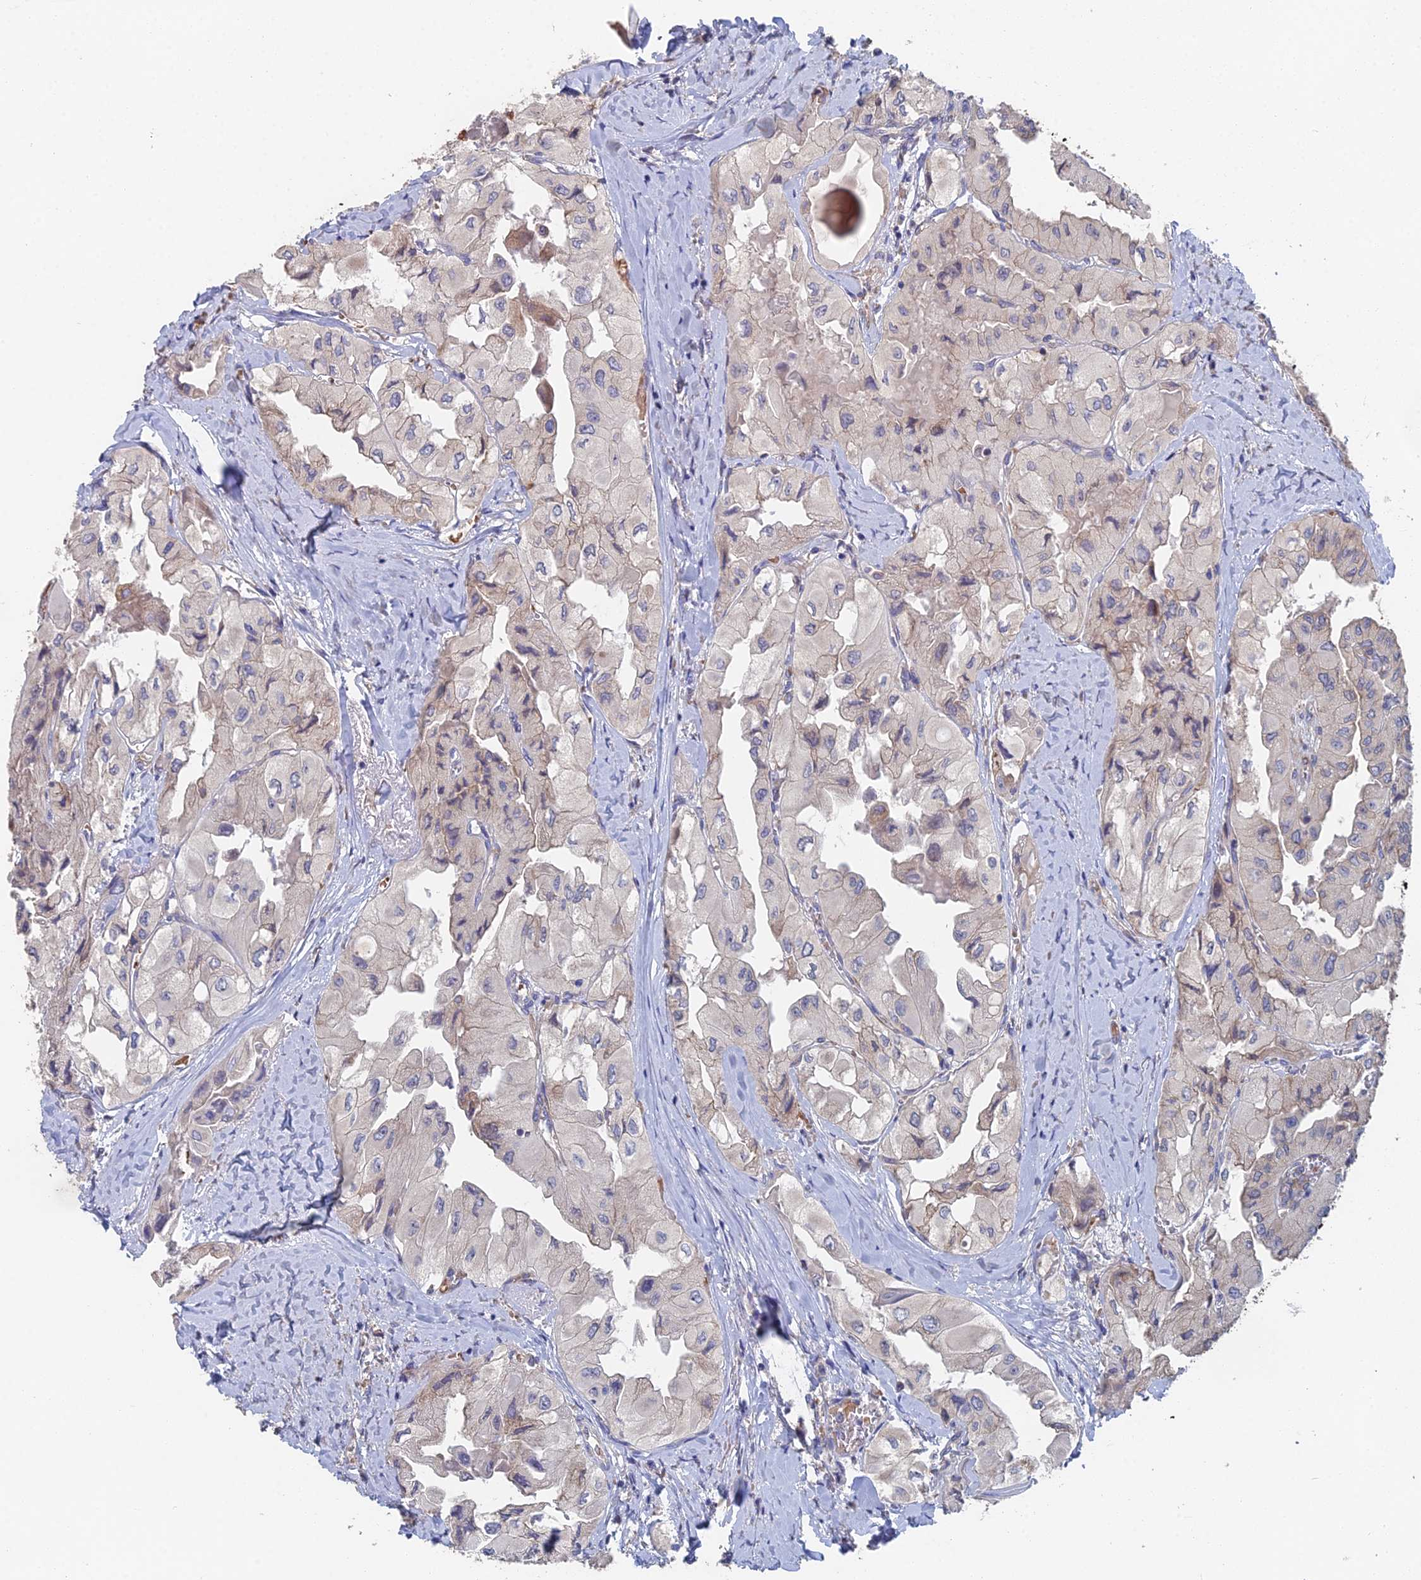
{"staining": {"intensity": "negative", "quantity": "none", "location": "none"}, "tissue": "thyroid cancer", "cell_type": "Tumor cells", "image_type": "cancer", "snomed": [{"axis": "morphology", "description": "Normal tissue, NOS"}, {"axis": "morphology", "description": "Papillary adenocarcinoma, NOS"}, {"axis": "topography", "description": "Thyroid gland"}], "caption": "High magnification brightfield microscopy of thyroid papillary adenocarcinoma stained with DAB (3,3'-diaminobenzidine) (brown) and counterstained with hematoxylin (blue): tumor cells show no significant positivity.", "gene": "ELOF1", "patient": {"sex": "female", "age": 59}}